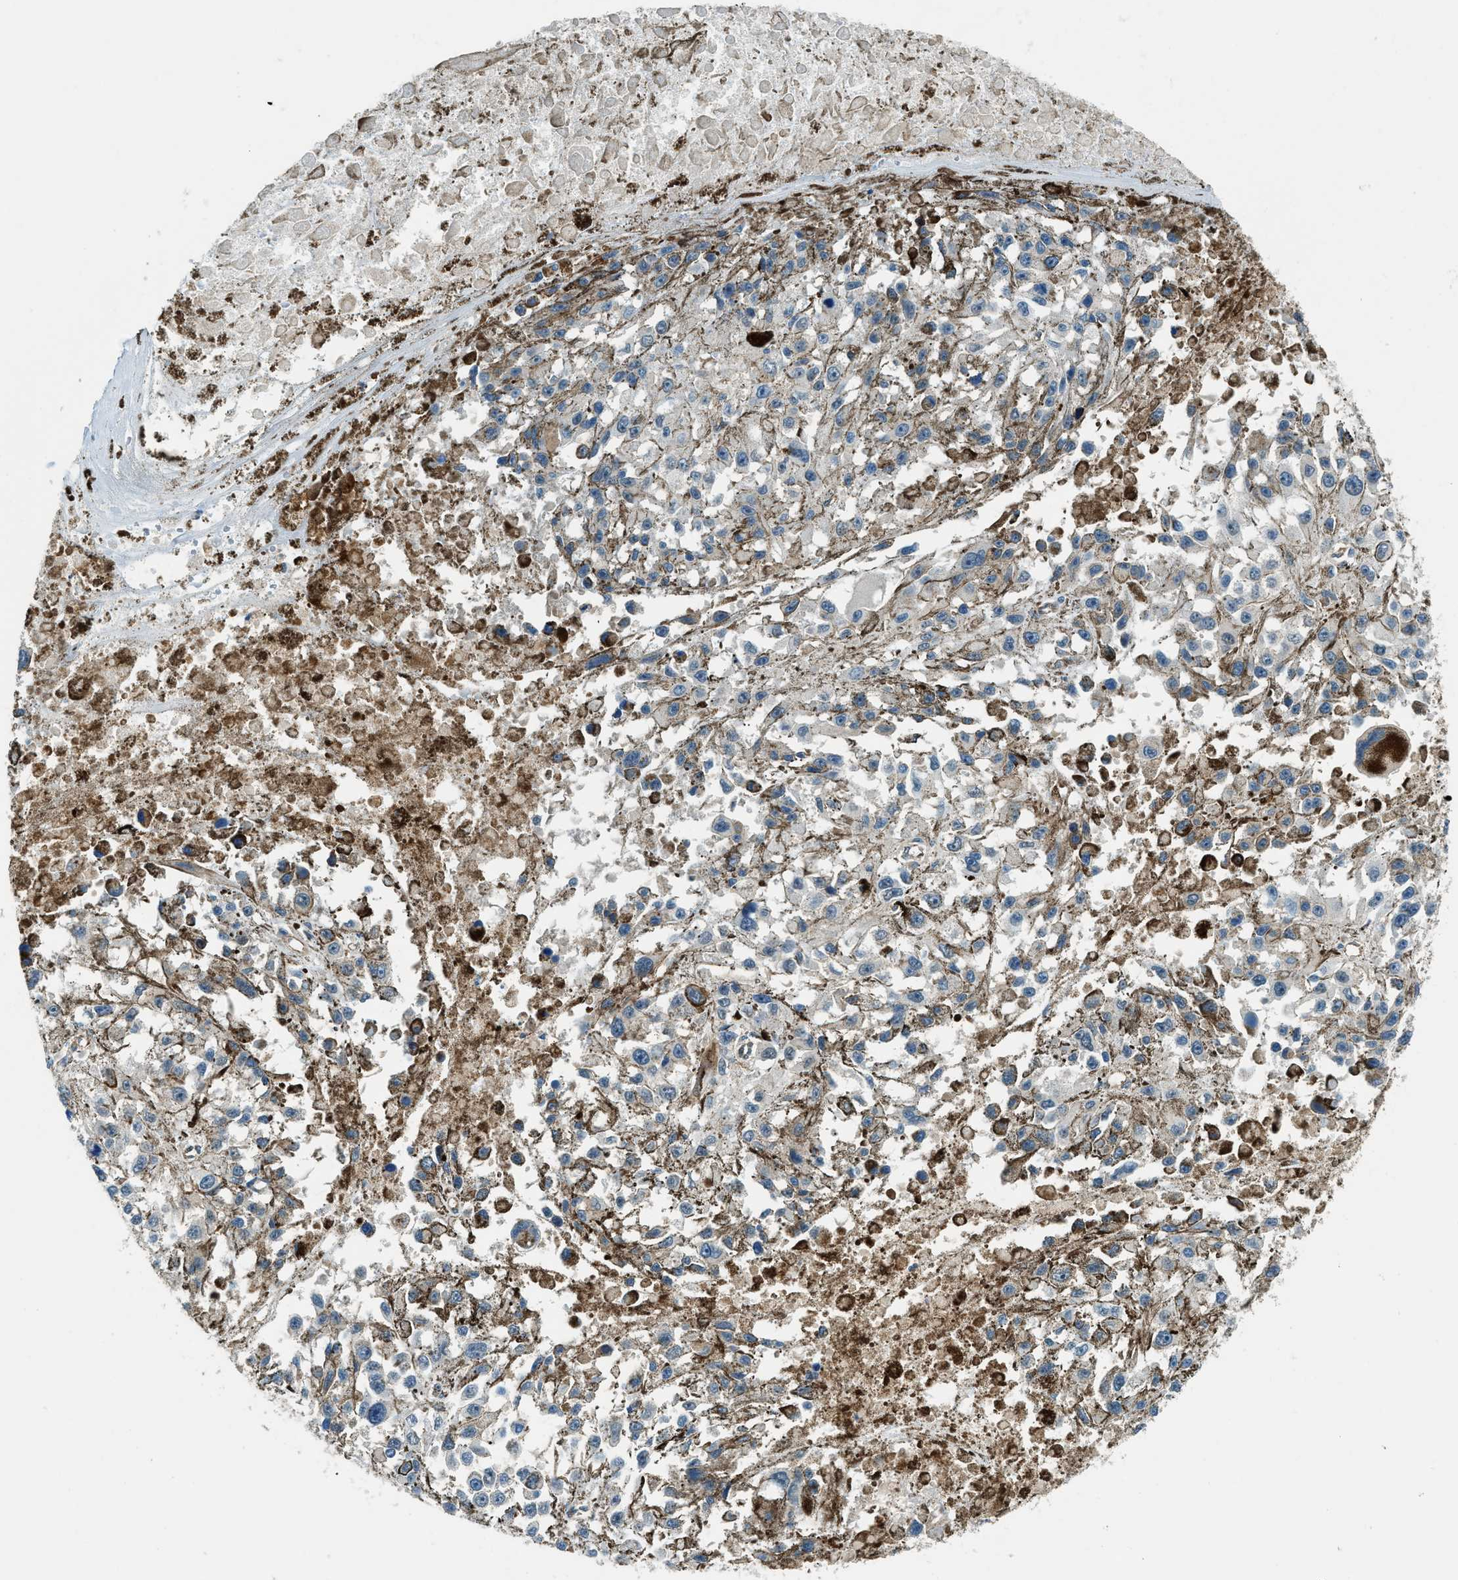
{"staining": {"intensity": "negative", "quantity": "none", "location": "none"}, "tissue": "melanoma", "cell_type": "Tumor cells", "image_type": "cancer", "snomed": [{"axis": "morphology", "description": "Malignant melanoma, Metastatic site"}, {"axis": "topography", "description": "Lymph node"}], "caption": "High power microscopy photomicrograph of an immunohistochemistry histopathology image of malignant melanoma (metastatic site), revealing no significant expression in tumor cells.", "gene": "SLC19A2", "patient": {"sex": "male", "age": 59}}